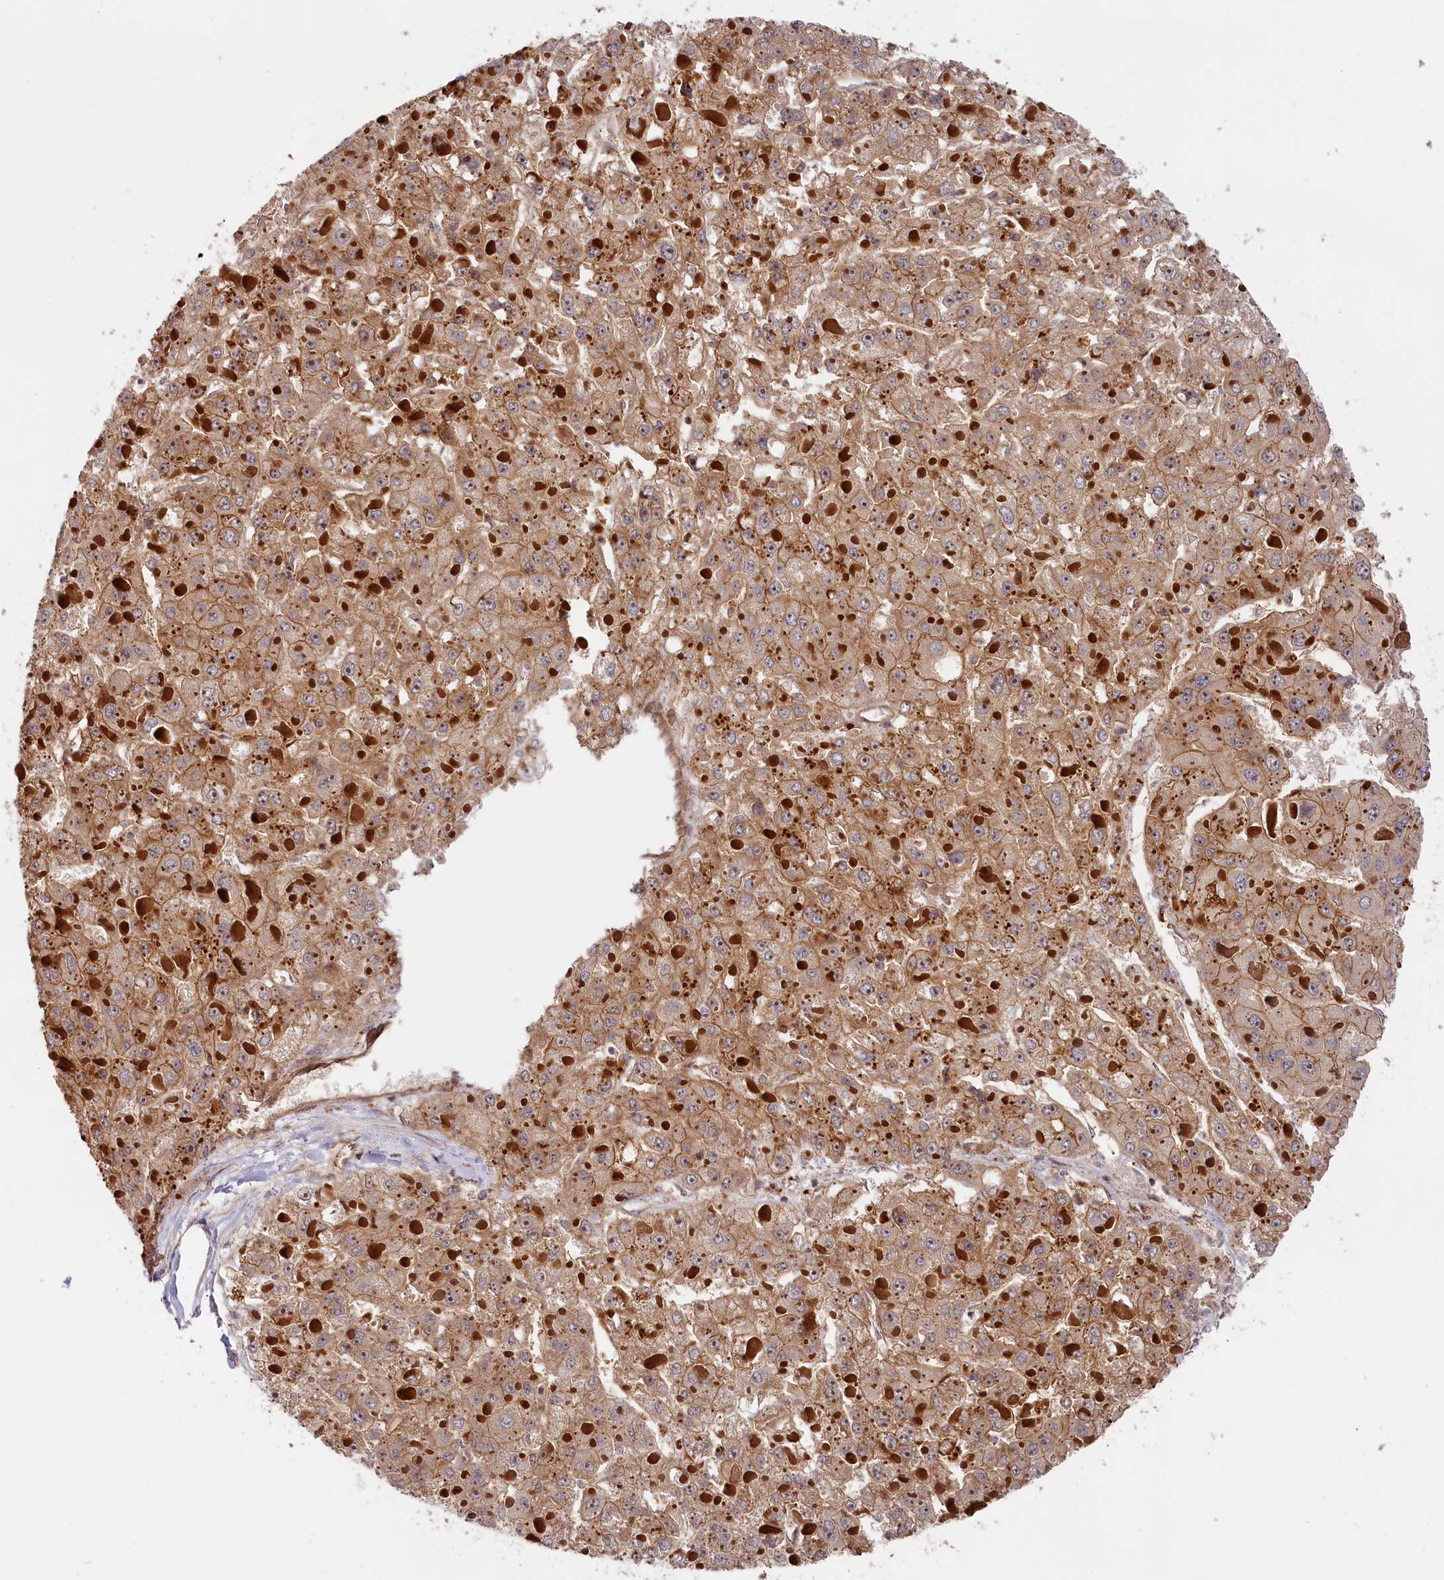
{"staining": {"intensity": "moderate", "quantity": ">75%", "location": "cytoplasmic/membranous"}, "tissue": "liver cancer", "cell_type": "Tumor cells", "image_type": "cancer", "snomed": [{"axis": "morphology", "description": "Carcinoma, Hepatocellular, NOS"}, {"axis": "topography", "description": "Liver"}], "caption": "Immunohistochemical staining of liver cancer (hepatocellular carcinoma) demonstrates moderate cytoplasmic/membranous protein staining in approximately >75% of tumor cells. The protein of interest is stained brown, and the nuclei are stained in blue (DAB (3,3'-diaminobenzidine) IHC with brightfield microscopy, high magnification).", "gene": "CEP44", "patient": {"sex": "female", "age": 73}}